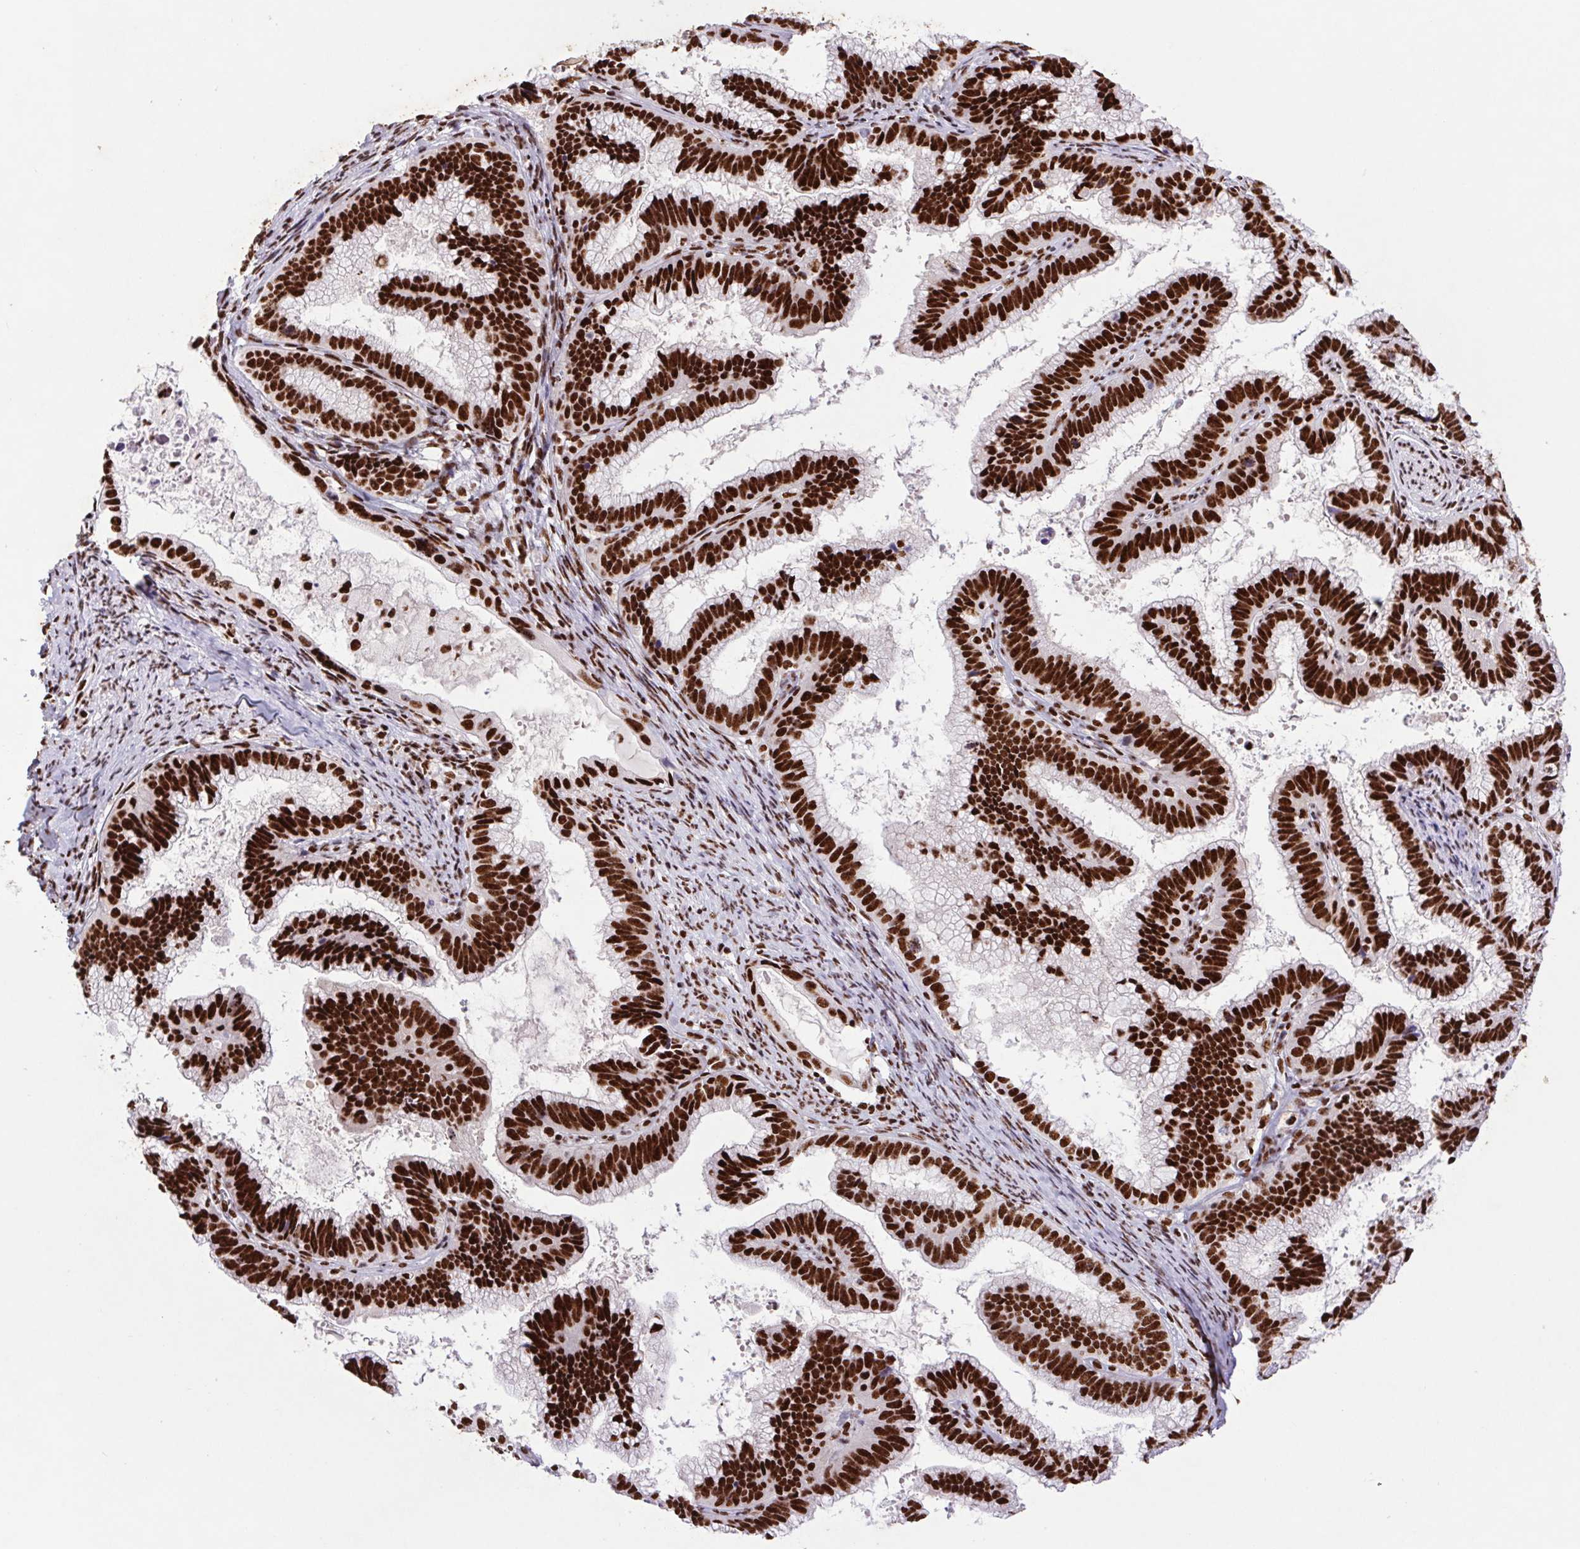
{"staining": {"intensity": "strong", "quantity": ">75%", "location": "nuclear"}, "tissue": "cervical cancer", "cell_type": "Tumor cells", "image_type": "cancer", "snomed": [{"axis": "morphology", "description": "Adenocarcinoma, NOS"}, {"axis": "topography", "description": "Cervix"}], "caption": "A high amount of strong nuclear staining is identified in about >75% of tumor cells in cervical cancer (adenocarcinoma) tissue.", "gene": "LDLRAD4", "patient": {"sex": "female", "age": 61}}